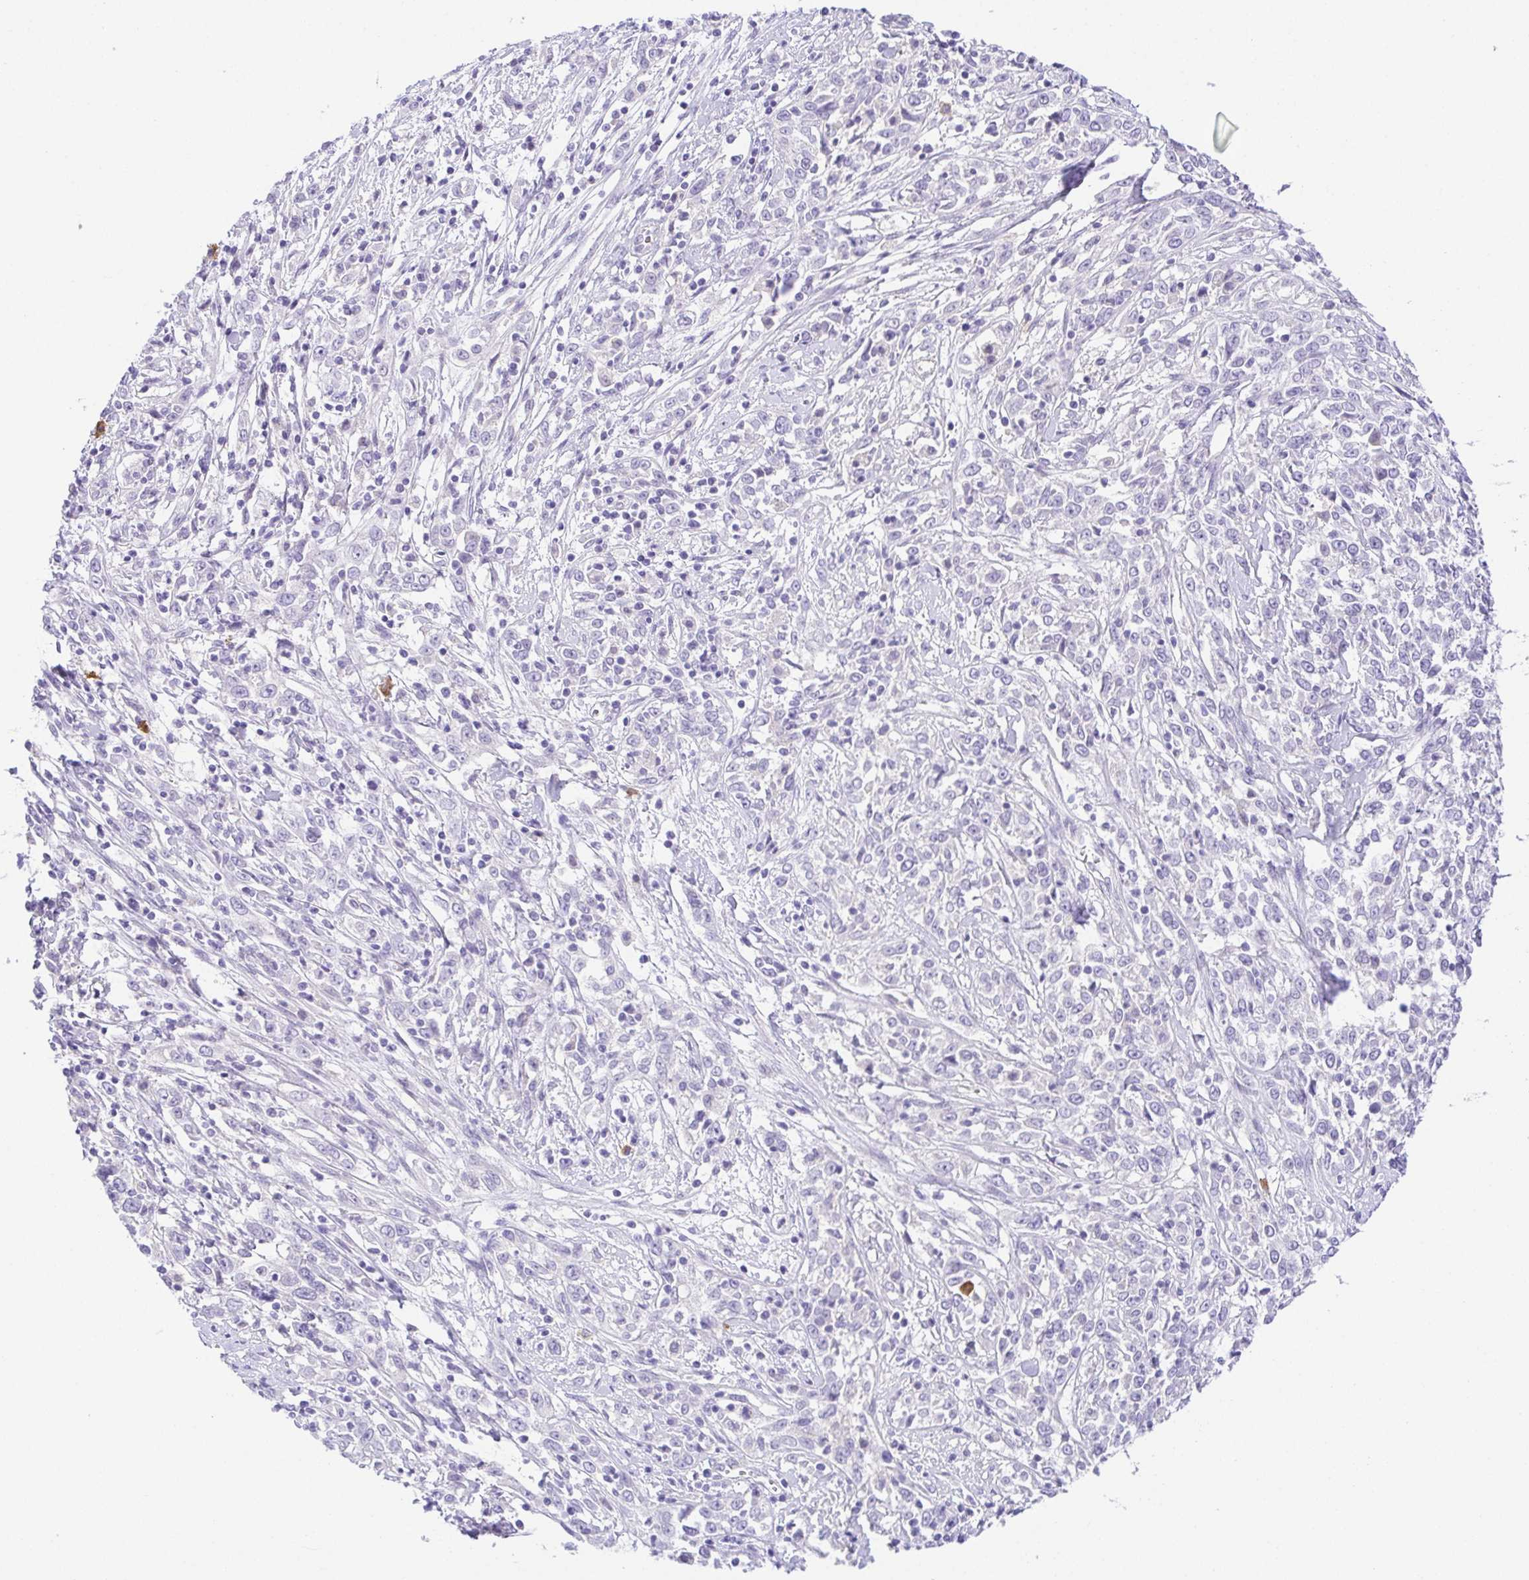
{"staining": {"intensity": "negative", "quantity": "none", "location": "none"}, "tissue": "cervical cancer", "cell_type": "Tumor cells", "image_type": "cancer", "snomed": [{"axis": "morphology", "description": "Adenocarcinoma, NOS"}, {"axis": "topography", "description": "Cervix"}], "caption": "Immunohistochemistry micrograph of neoplastic tissue: human cervical adenocarcinoma stained with DAB (3,3'-diaminobenzidine) demonstrates no significant protein expression in tumor cells.", "gene": "KRTDAP", "patient": {"sex": "female", "age": 40}}